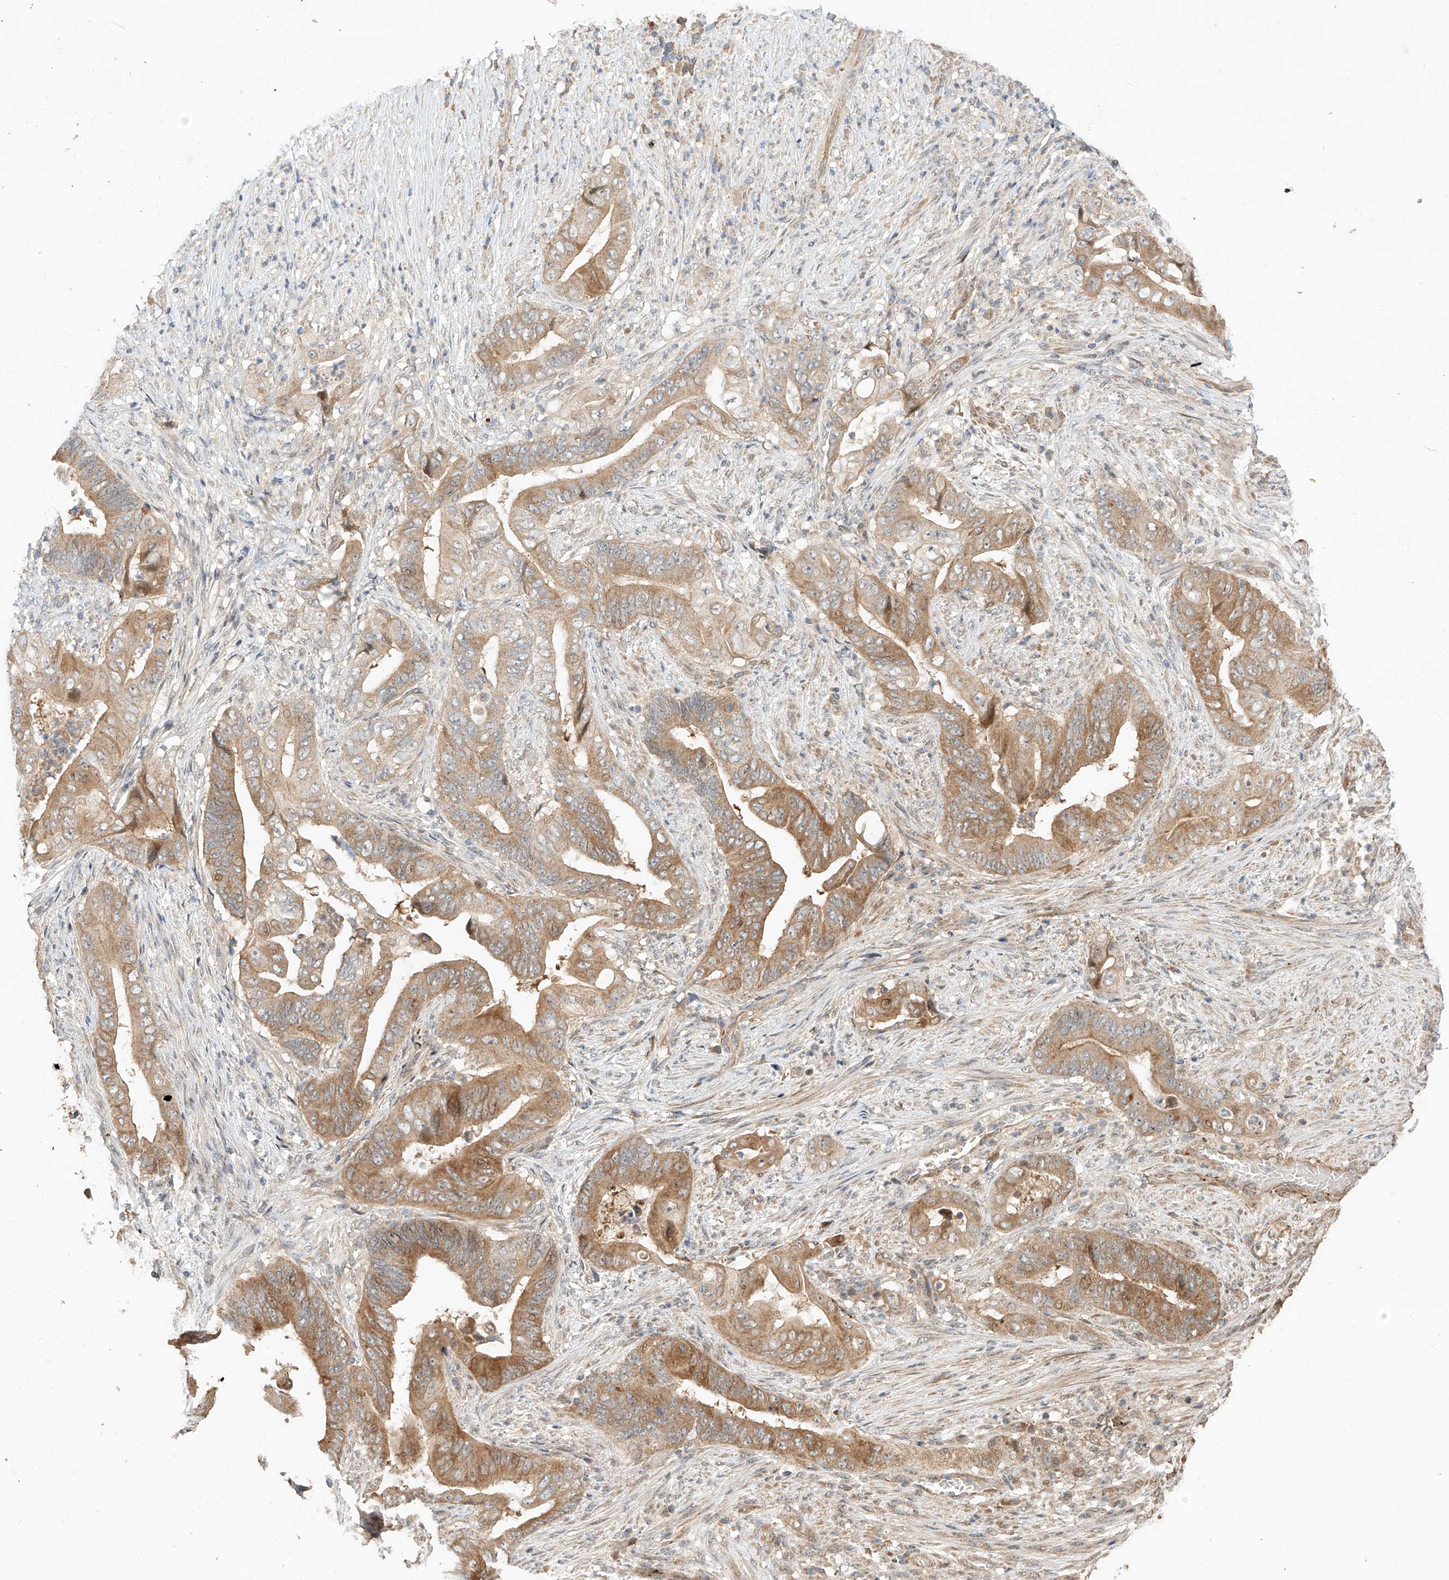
{"staining": {"intensity": "moderate", "quantity": ">75%", "location": "cytoplasmic/membranous"}, "tissue": "stomach cancer", "cell_type": "Tumor cells", "image_type": "cancer", "snomed": [{"axis": "morphology", "description": "Adenocarcinoma, NOS"}, {"axis": "topography", "description": "Stomach"}], "caption": "A medium amount of moderate cytoplasmic/membranous positivity is appreciated in approximately >75% of tumor cells in stomach adenocarcinoma tissue. (DAB = brown stain, brightfield microscopy at high magnification).", "gene": "TMEM61", "patient": {"sex": "female", "age": 73}}